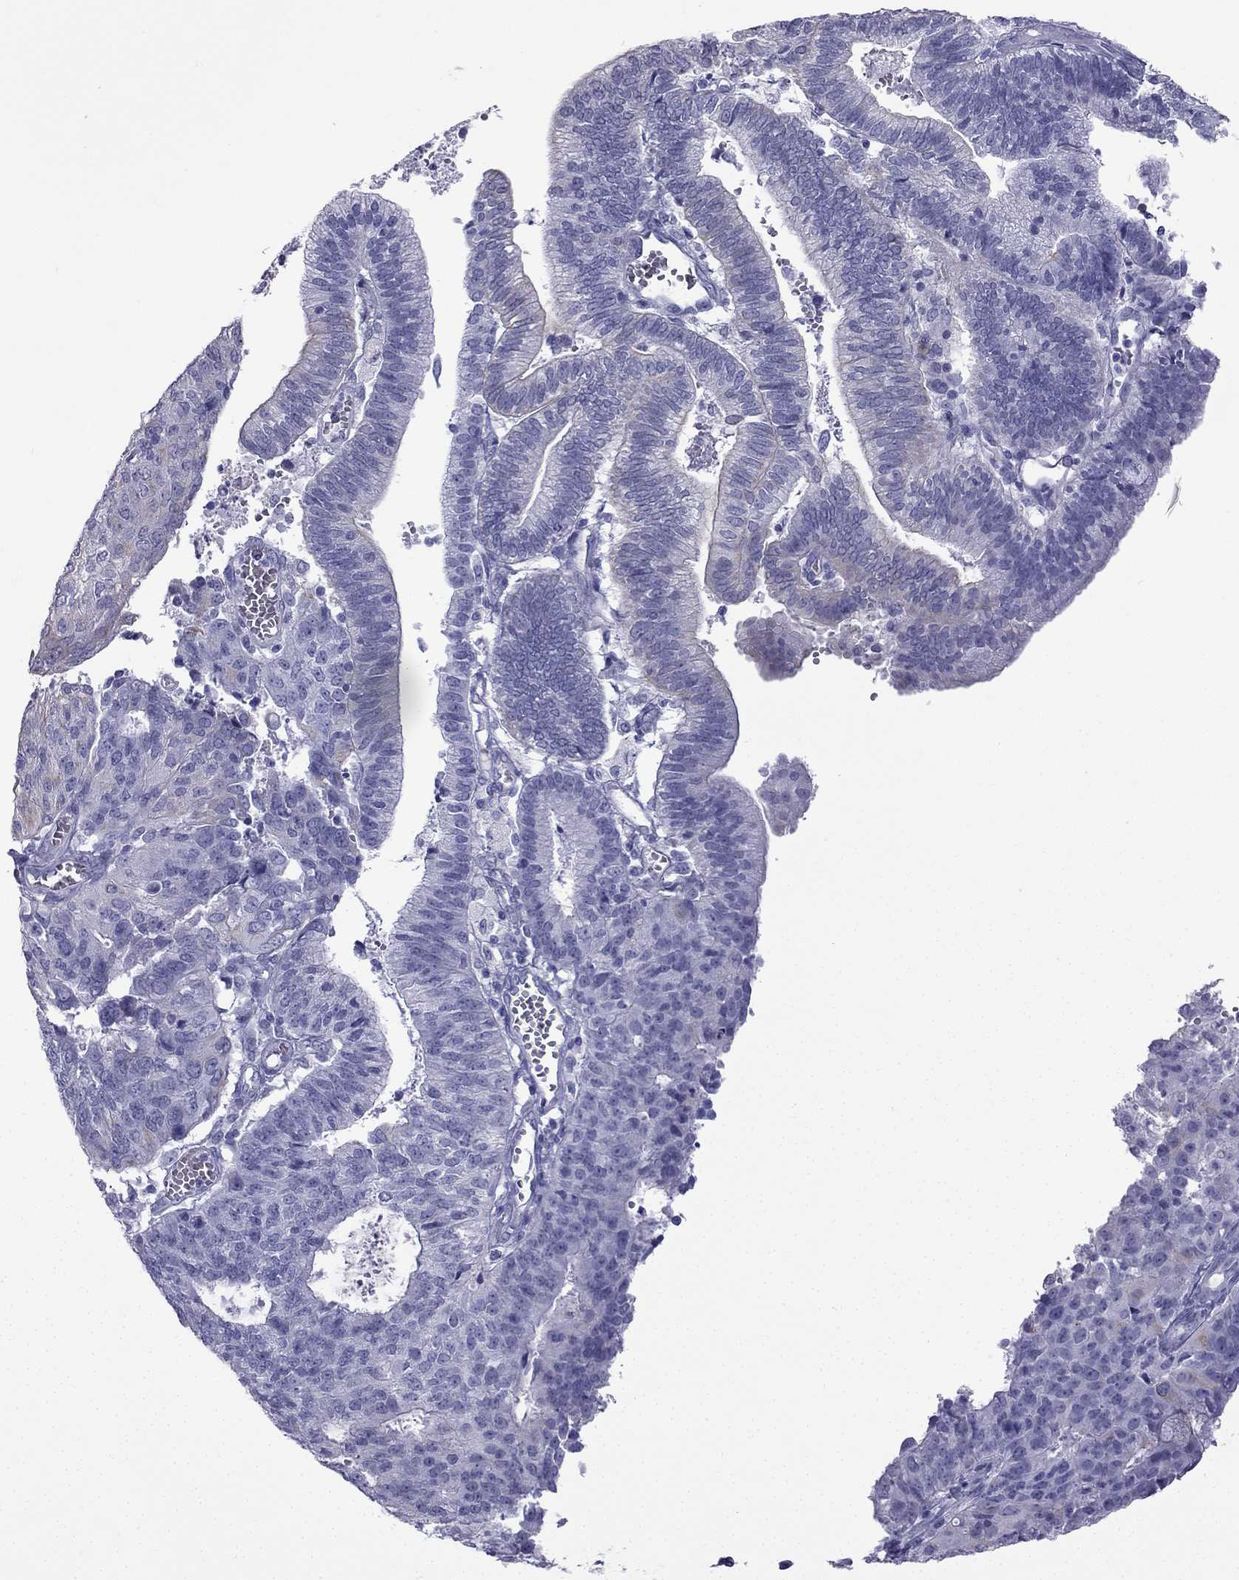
{"staining": {"intensity": "negative", "quantity": "none", "location": "none"}, "tissue": "endometrial cancer", "cell_type": "Tumor cells", "image_type": "cancer", "snomed": [{"axis": "morphology", "description": "Adenocarcinoma, NOS"}, {"axis": "topography", "description": "Endometrium"}], "caption": "The image reveals no significant positivity in tumor cells of adenocarcinoma (endometrial).", "gene": "GJA8", "patient": {"sex": "female", "age": 82}}